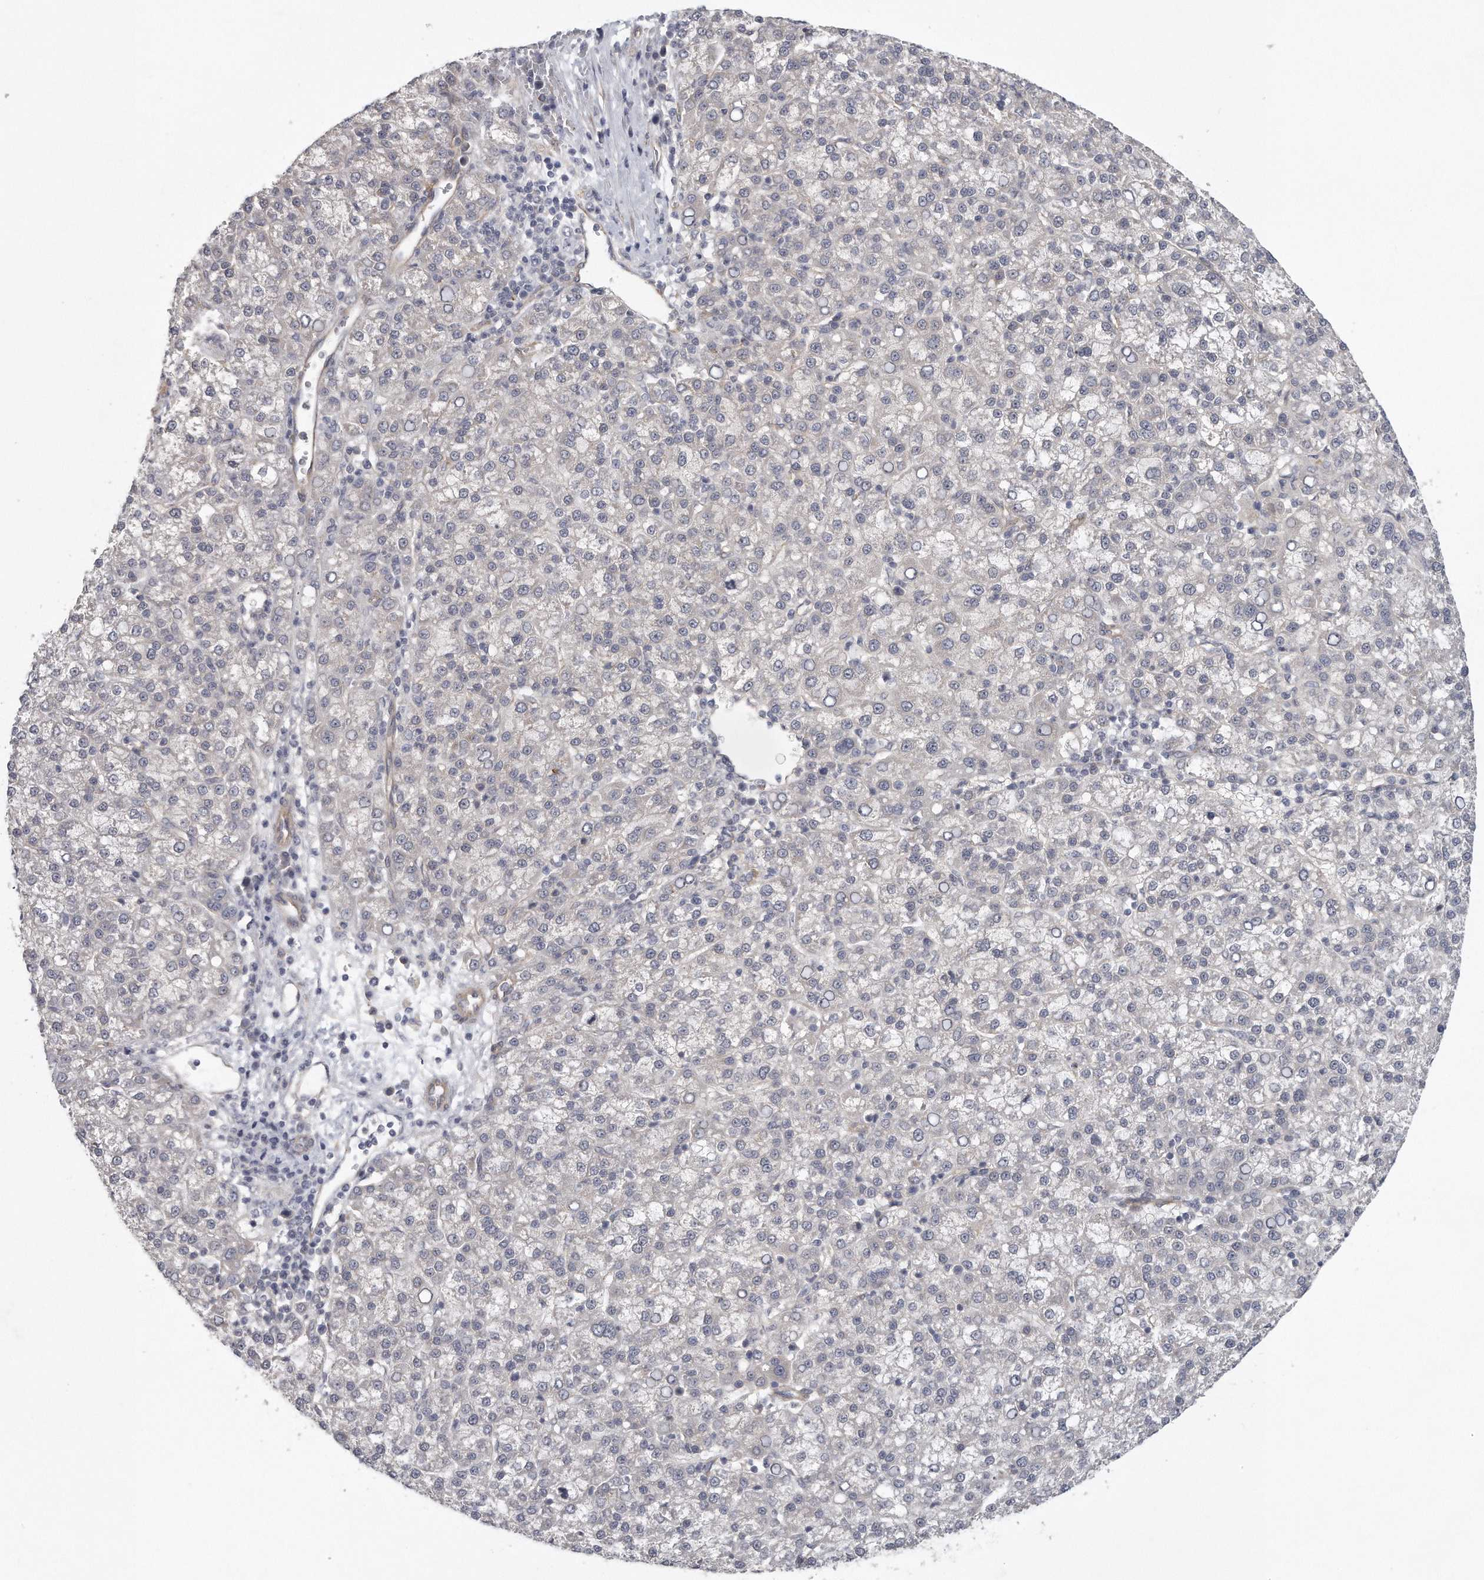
{"staining": {"intensity": "negative", "quantity": "none", "location": "none"}, "tissue": "liver cancer", "cell_type": "Tumor cells", "image_type": "cancer", "snomed": [{"axis": "morphology", "description": "Carcinoma, Hepatocellular, NOS"}, {"axis": "topography", "description": "Liver"}], "caption": "Tumor cells show no significant protein expression in hepatocellular carcinoma (liver).", "gene": "MTERF4", "patient": {"sex": "female", "age": 58}}